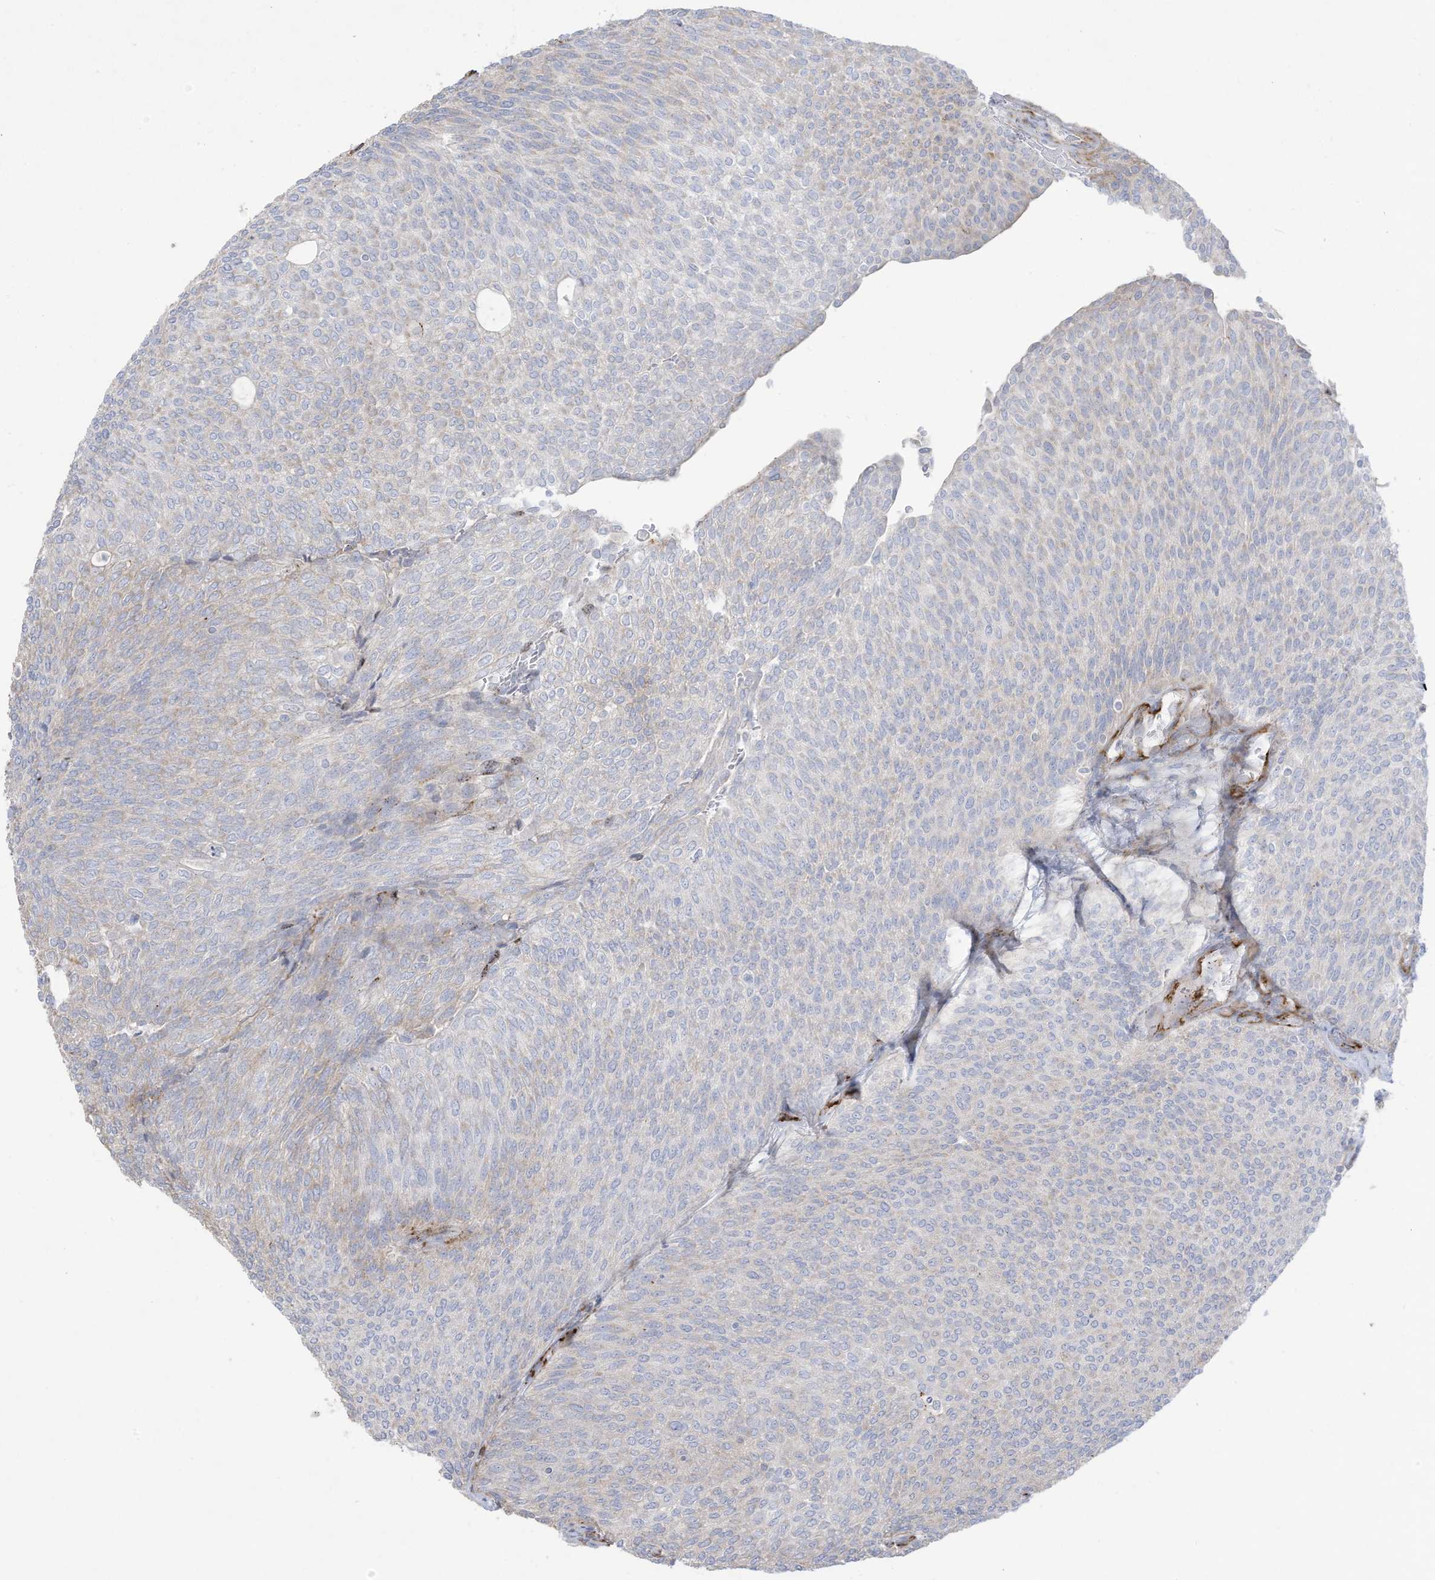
{"staining": {"intensity": "negative", "quantity": "none", "location": "none"}, "tissue": "urothelial cancer", "cell_type": "Tumor cells", "image_type": "cancer", "snomed": [{"axis": "morphology", "description": "Urothelial carcinoma, Low grade"}, {"axis": "topography", "description": "Urinary bladder"}], "caption": "Tumor cells are negative for protein expression in human urothelial cancer. The staining was performed using DAB to visualize the protein expression in brown, while the nuclei were stained in blue with hematoxylin (Magnification: 20x).", "gene": "THNSL2", "patient": {"sex": "female", "age": 79}}